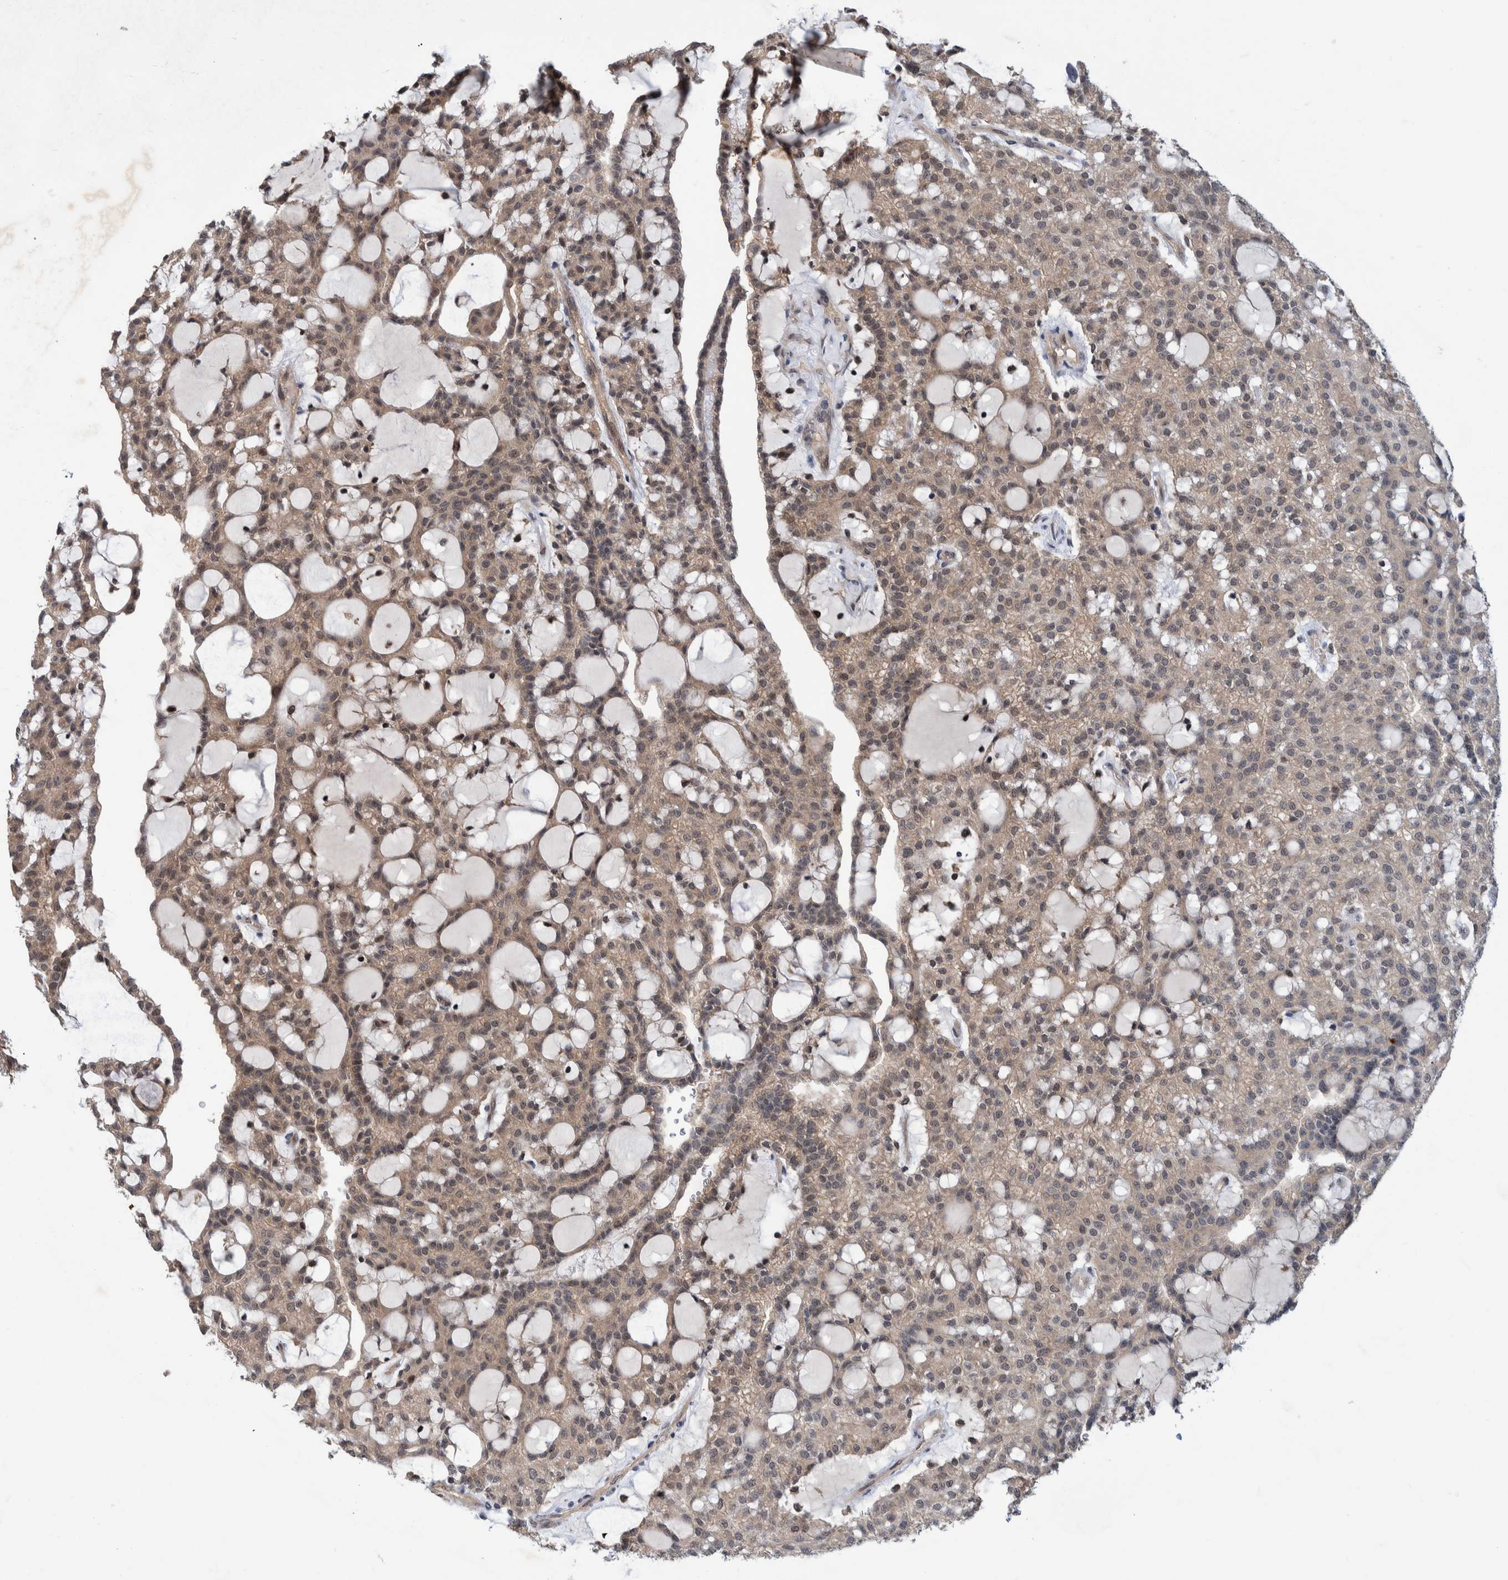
{"staining": {"intensity": "weak", "quantity": ">75%", "location": "cytoplasmic/membranous"}, "tissue": "renal cancer", "cell_type": "Tumor cells", "image_type": "cancer", "snomed": [{"axis": "morphology", "description": "Adenocarcinoma, NOS"}, {"axis": "topography", "description": "Kidney"}], "caption": "Protein positivity by immunohistochemistry (IHC) demonstrates weak cytoplasmic/membranous expression in about >75% of tumor cells in renal adenocarcinoma.", "gene": "PLPBP", "patient": {"sex": "male", "age": 63}}